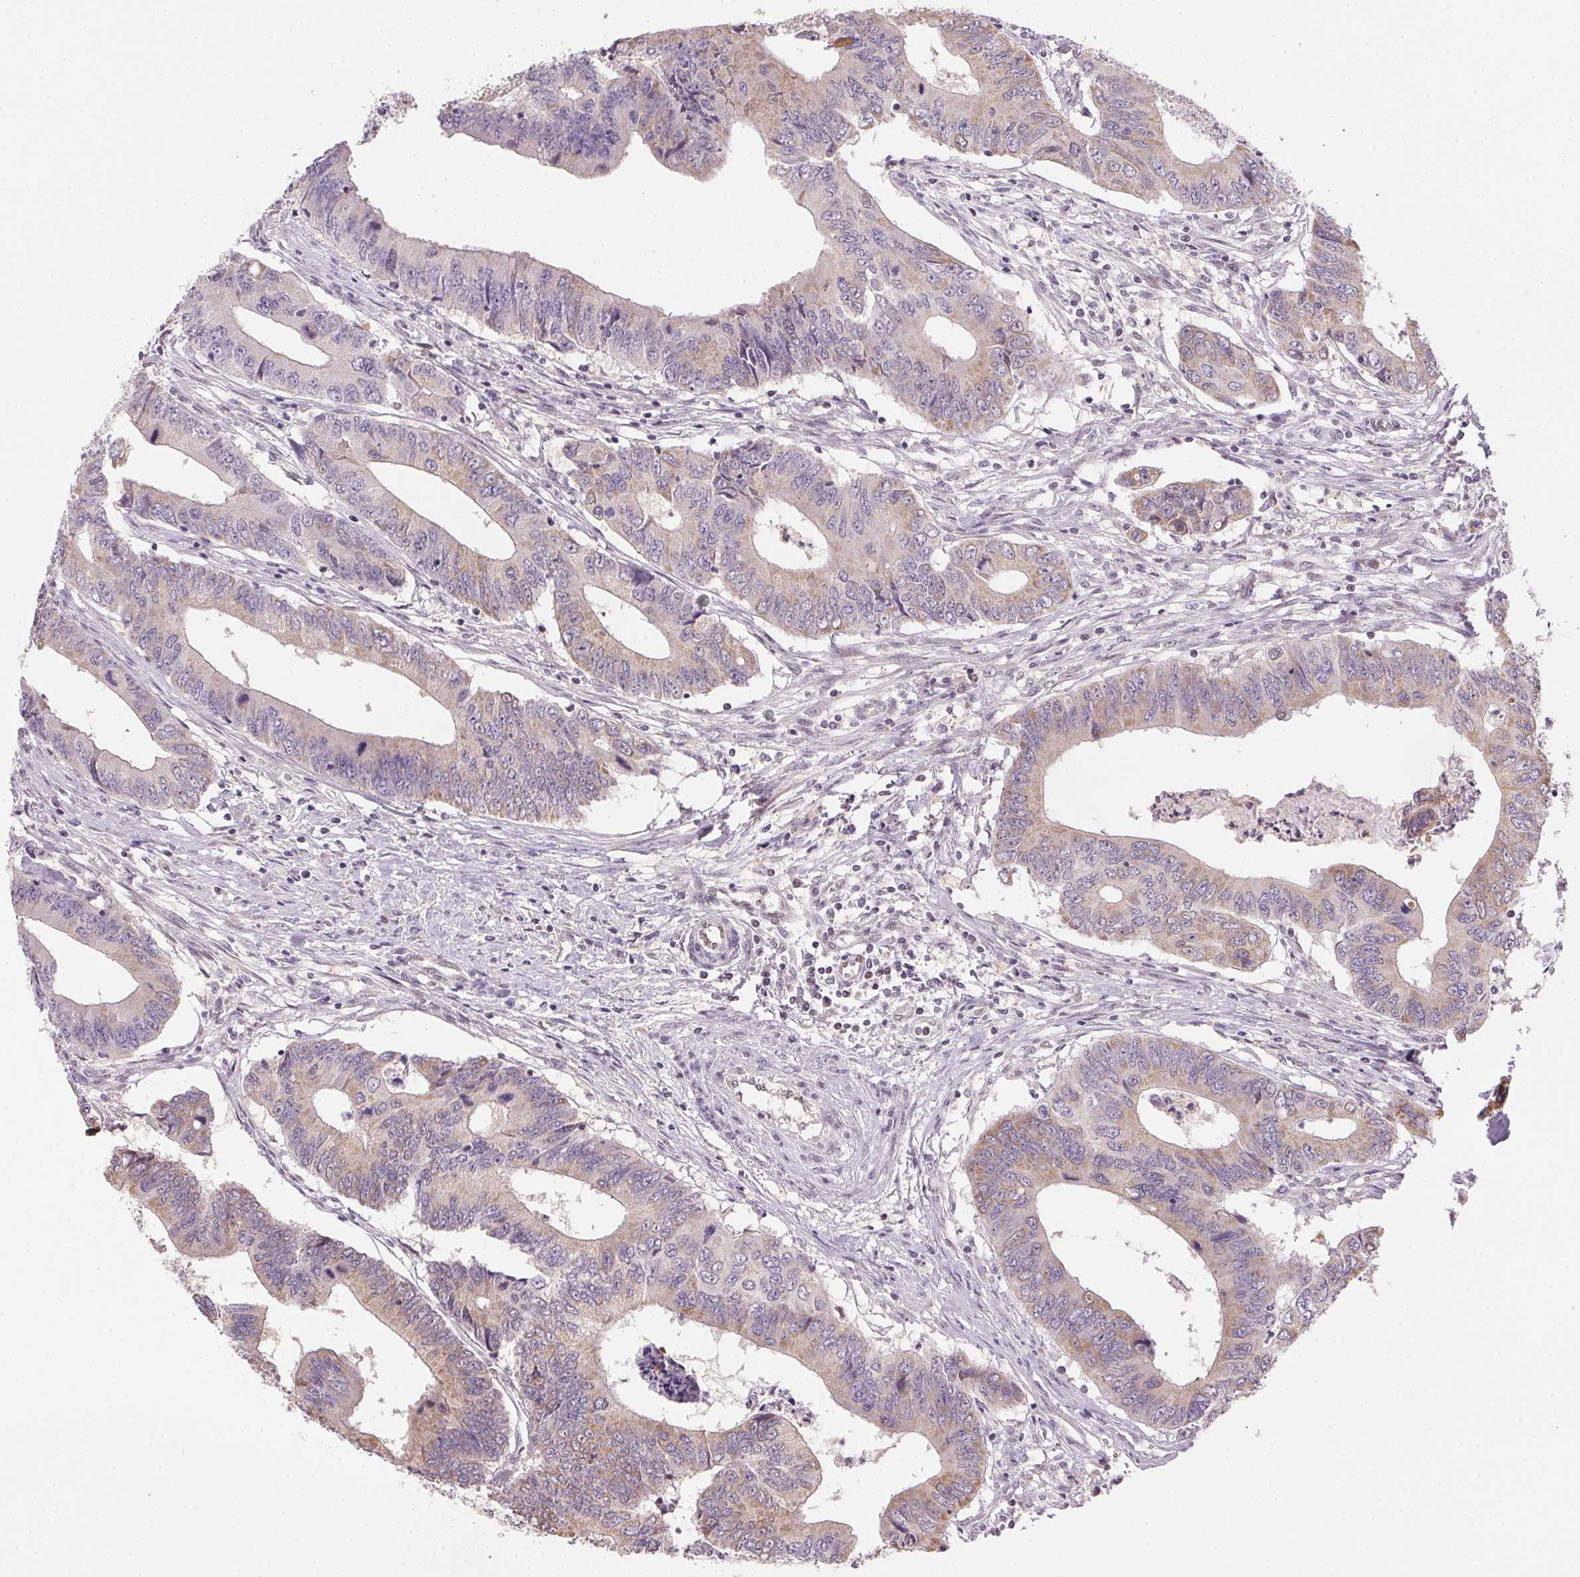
{"staining": {"intensity": "weak", "quantity": "25%-75%", "location": "cytoplasmic/membranous"}, "tissue": "colorectal cancer", "cell_type": "Tumor cells", "image_type": "cancer", "snomed": [{"axis": "morphology", "description": "Adenocarcinoma, NOS"}, {"axis": "topography", "description": "Colon"}], "caption": "Immunohistochemical staining of human adenocarcinoma (colorectal) shows low levels of weak cytoplasmic/membranous protein positivity in approximately 25%-75% of tumor cells.", "gene": "SC5D", "patient": {"sex": "male", "age": 53}}